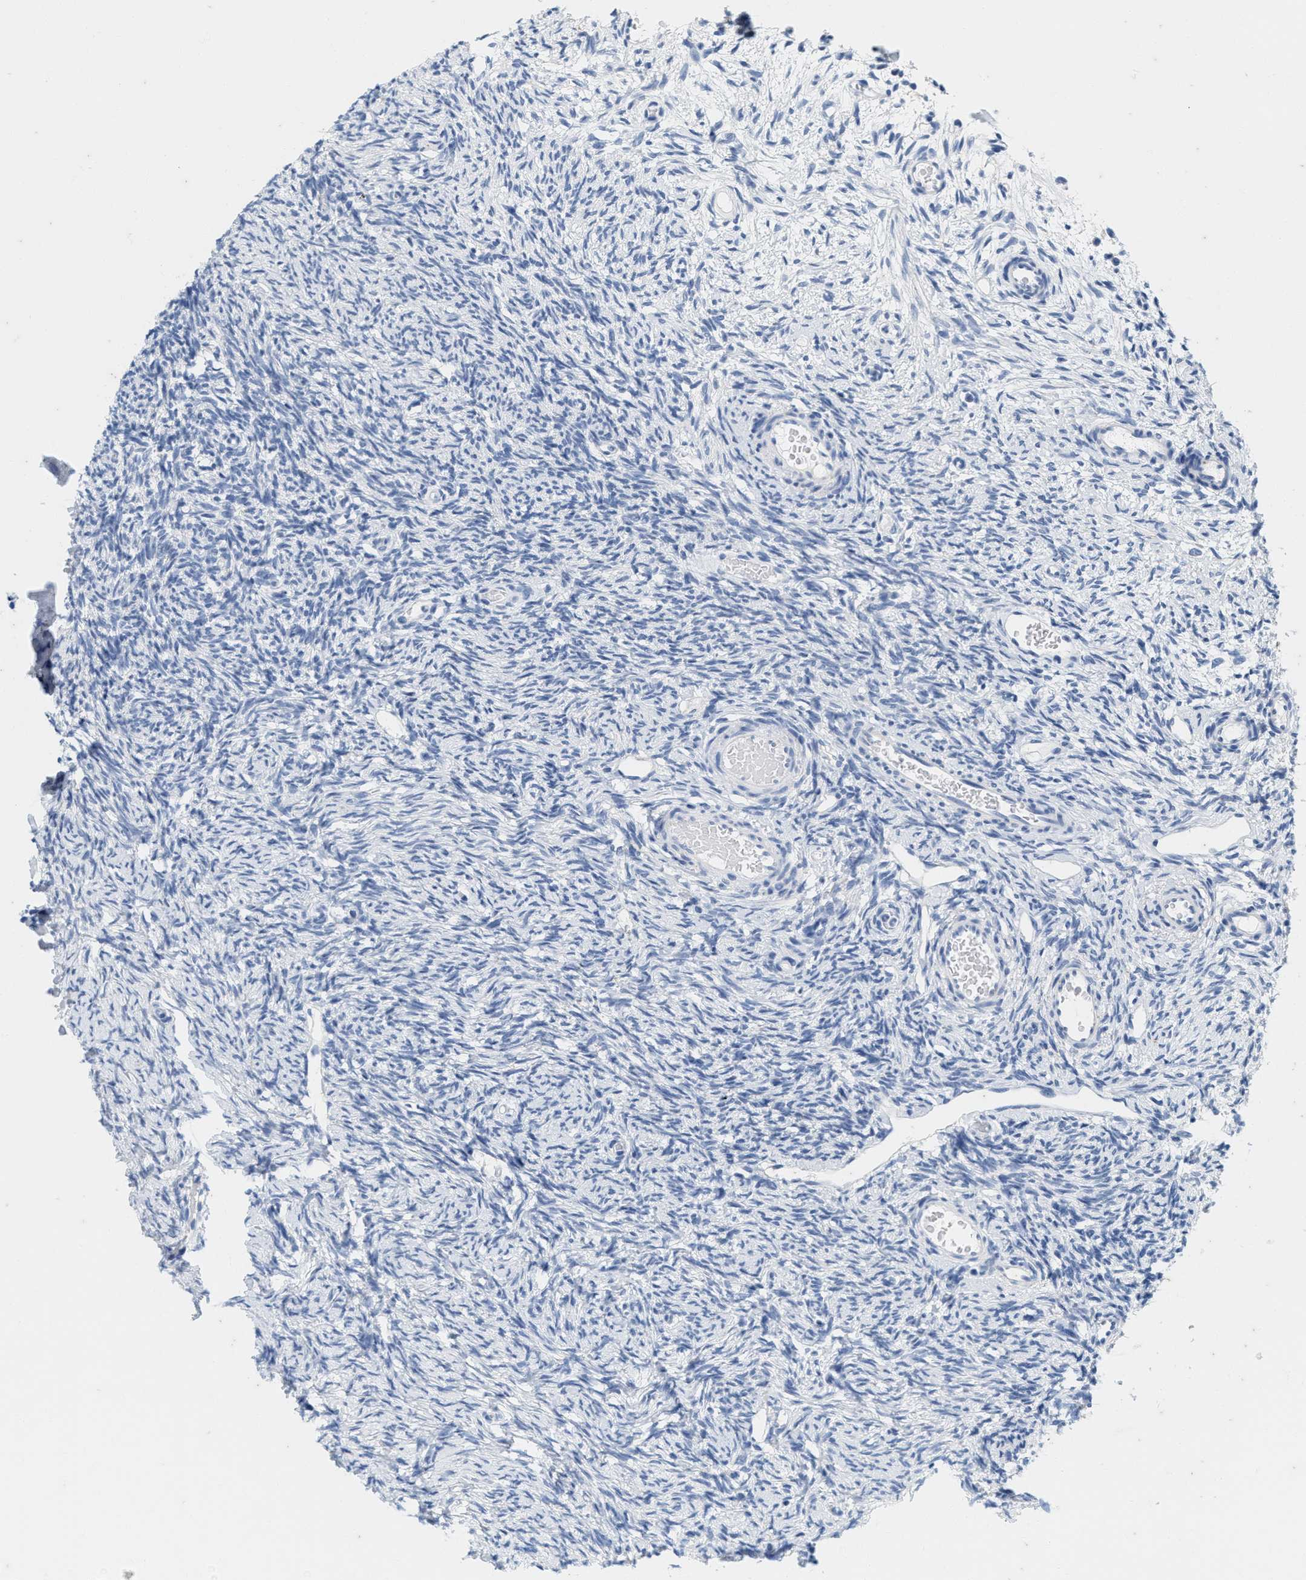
{"staining": {"intensity": "negative", "quantity": "none", "location": "none"}, "tissue": "ovary", "cell_type": "Ovarian stroma cells", "image_type": "normal", "snomed": [{"axis": "morphology", "description": "Normal tissue, NOS"}, {"axis": "topography", "description": "Ovary"}], "caption": "Immunohistochemical staining of normal human ovary exhibits no significant expression in ovarian stroma cells.", "gene": "ABCB11", "patient": {"sex": "female", "age": 33}}